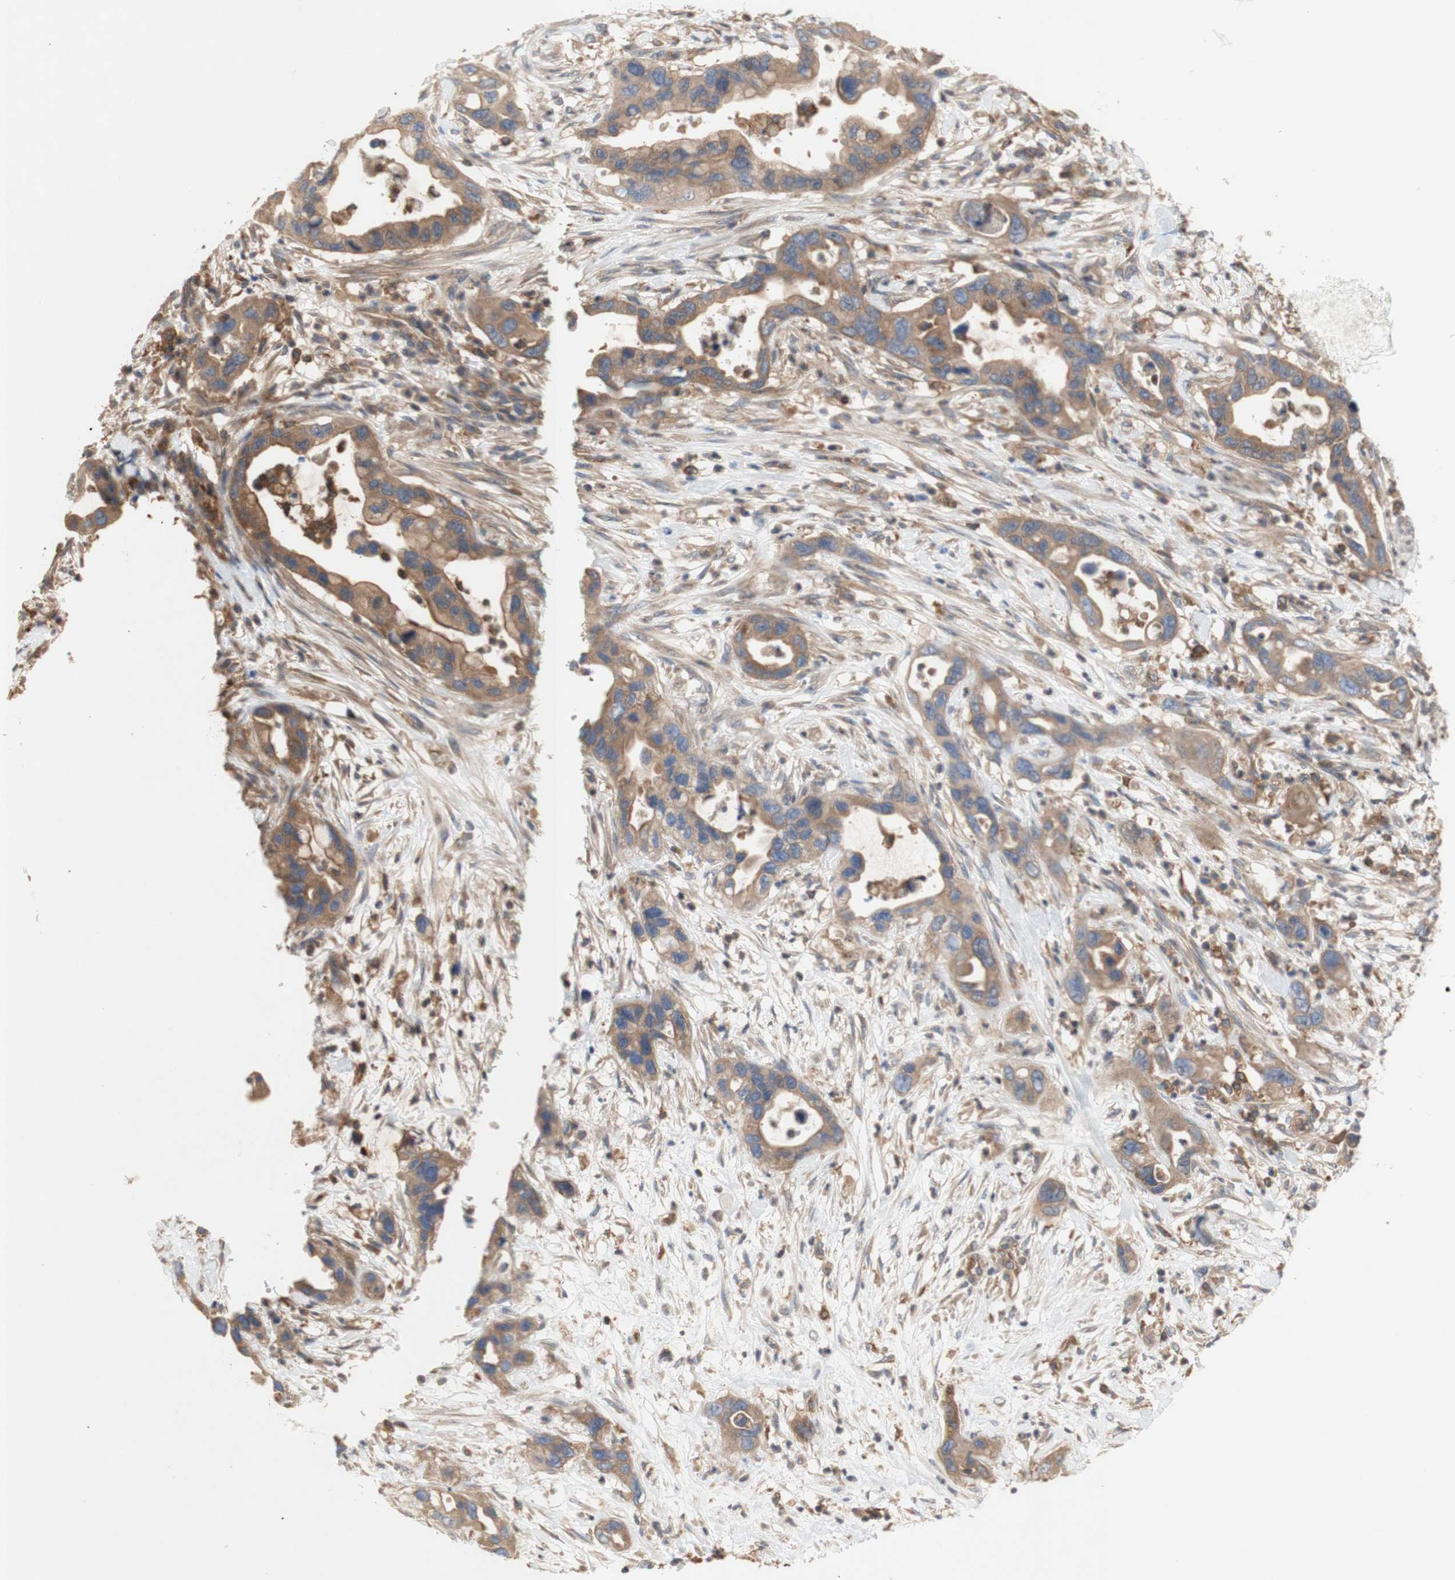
{"staining": {"intensity": "moderate", "quantity": ">75%", "location": "cytoplasmic/membranous"}, "tissue": "pancreatic cancer", "cell_type": "Tumor cells", "image_type": "cancer", "snomed": [{"axis": "morphology", "description": "Adenocarcinoma, NOS"}, {"axis": "topography", "description": "Pancreas"}], "caption": "Immunohistochemistry (DAB) staining of human adenocarcinoma (pancreatic) demonstrates moderate cytoplasmic/membranous protein expression in about >75% of tumor cells. (DAB (3,3'-diaminobenzidine) = brown stain, brightfield microscopy at high magnification).", "gene": "IKBKG", "patient": {"sex": "female", "age": 71}}